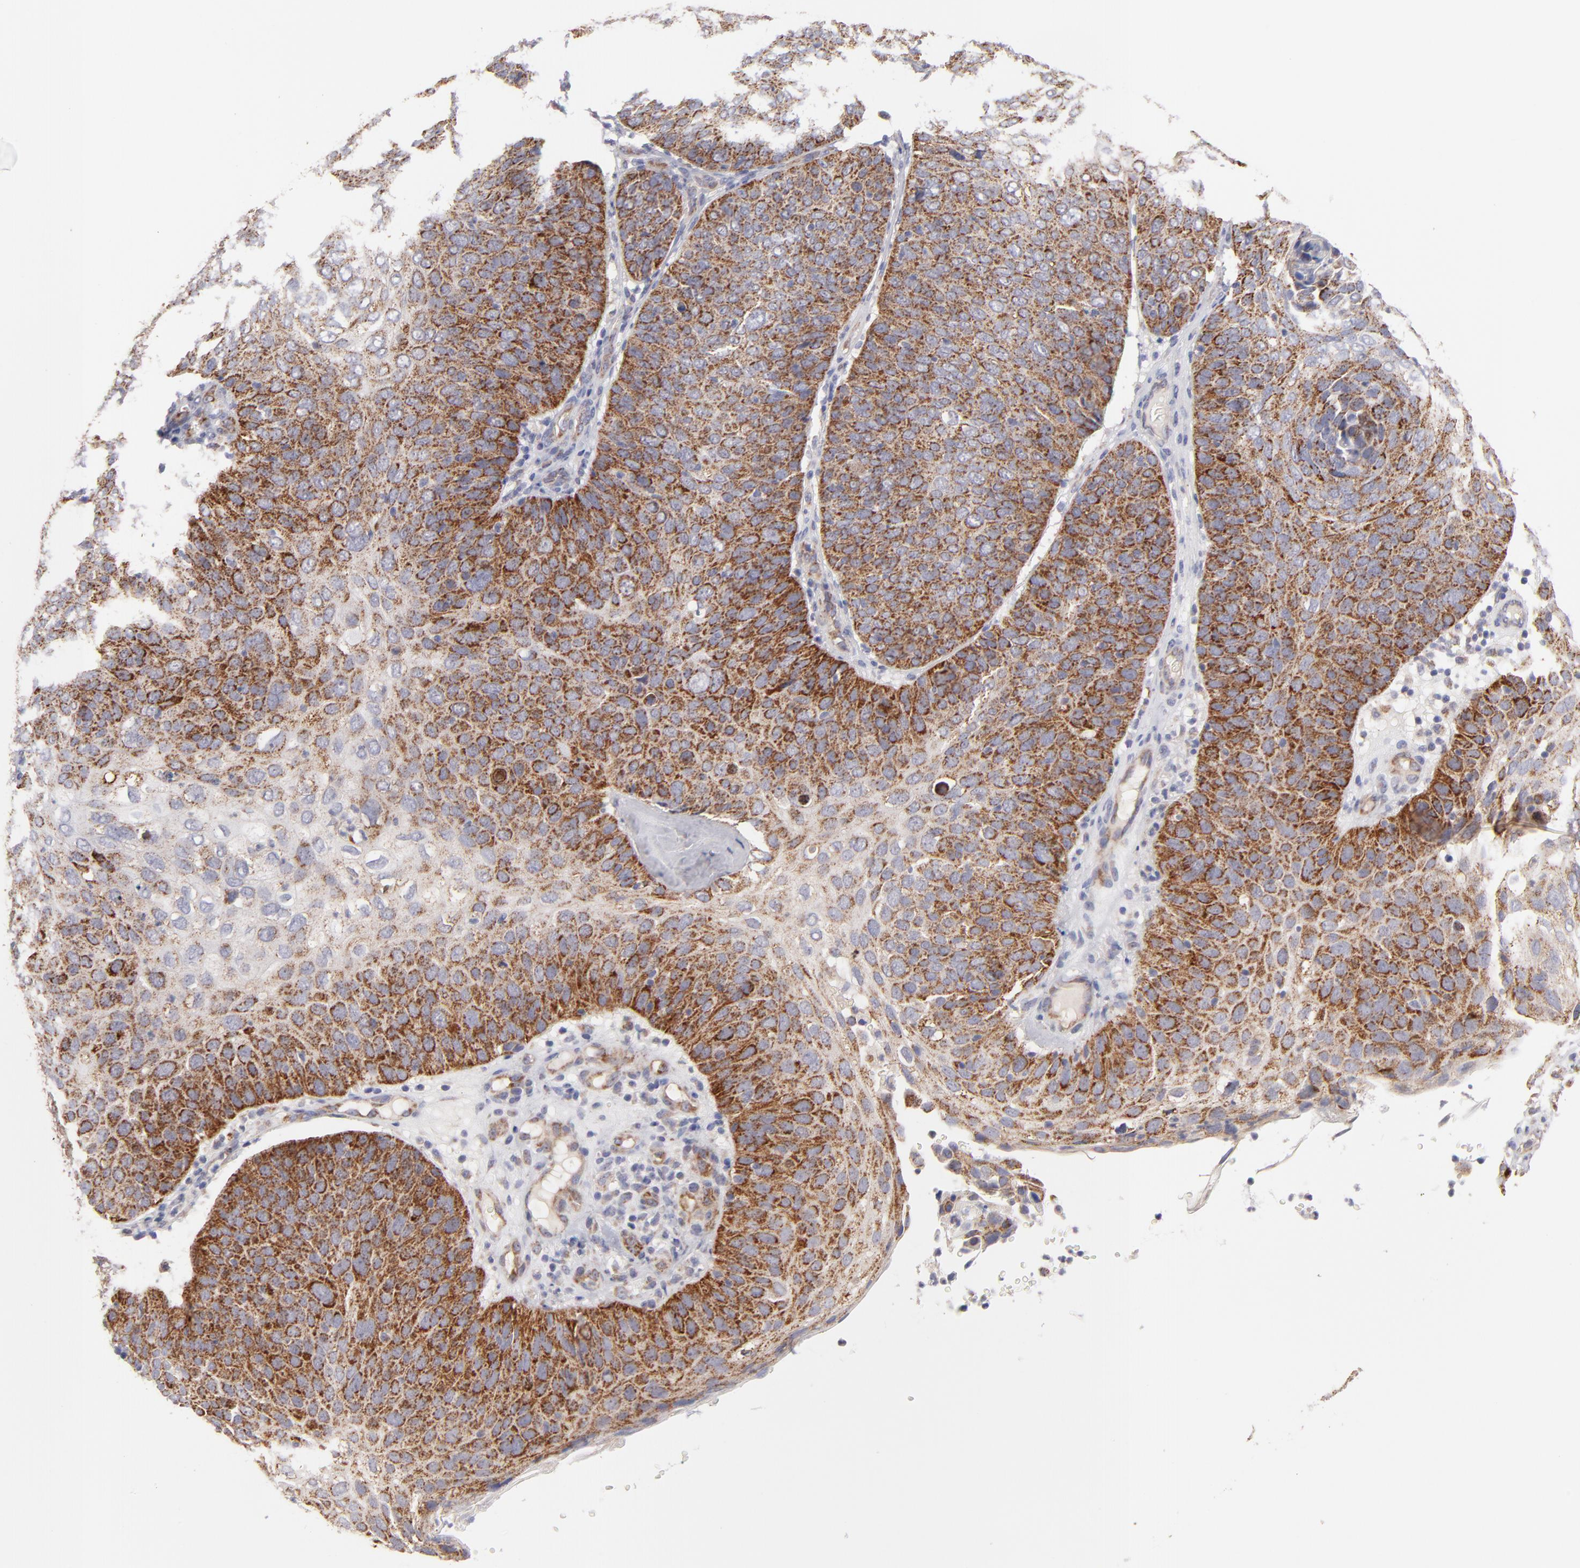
{"staining": {"intensity": "moderate", "quantity": ">75%", "location": "cytoplasmic/membranous"}, "tissue": "skin cancer", "cell_type": "Tumor cells", "image_type": "cancer", "snomed": [{"axis": "morphology", "description": "Squamous cell carcinoma, NOS"}, {"axis": "topography", "description": "Skin"}], "caption": "This is an image of immunohistochemistry (IHC) staining of skin cancer, which shows moderate positivity in the cytoplasmic/membranous of tumor cells.", "gene": "HCCS", "patient": {"sex": "male", "age": 87}}